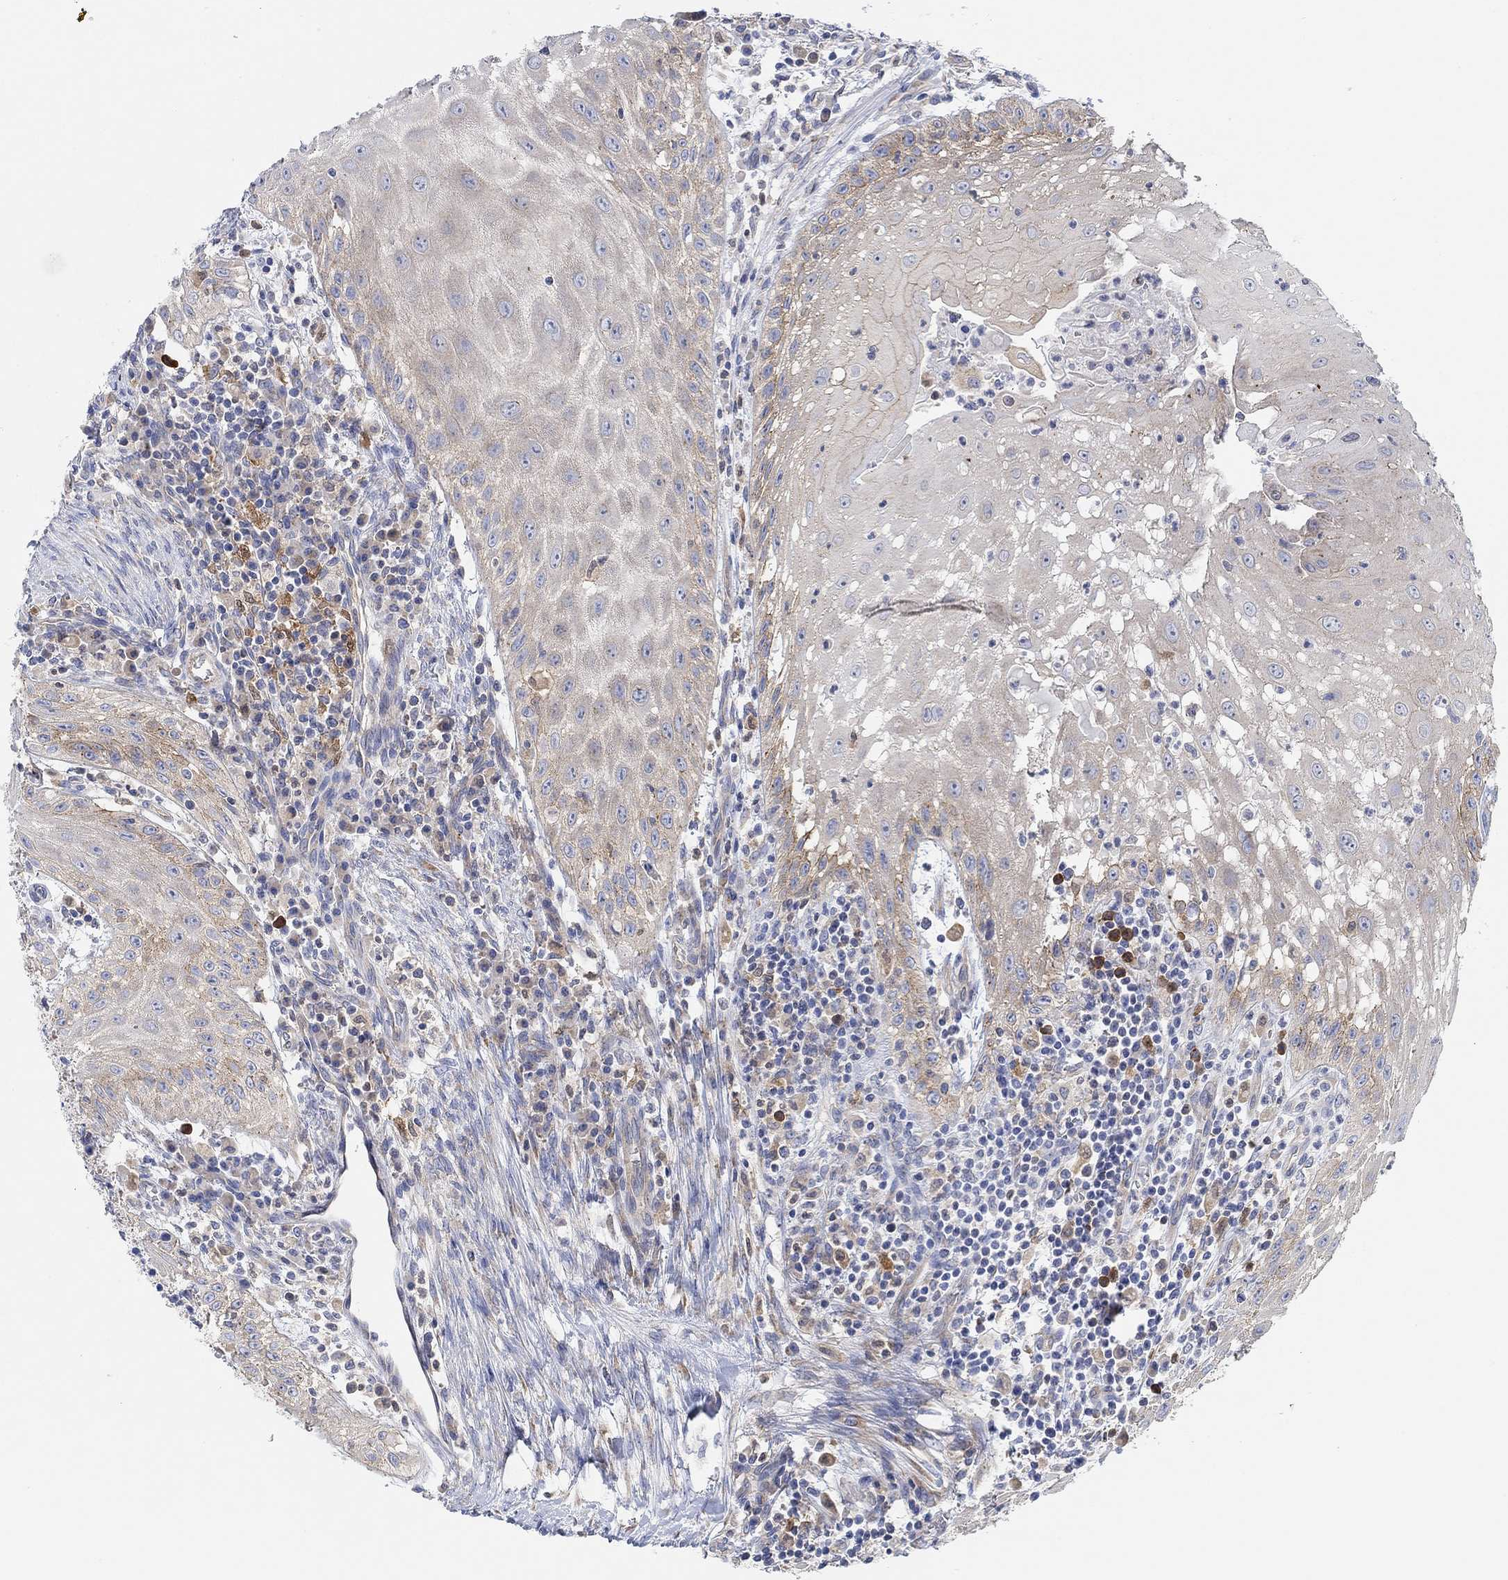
{"staining": {"intensity": "moderate", "quantity": "<25%", "location": "cytoplasmic/membranous"}, "tissue": "head and neck cancer", "cell_type": "Tumor cells", "image_type": "cancer", "snomed": [{"axis": "morphology", "description": "Squamous cell carcinoma, NOS"}, {"axis": "topography", "description": "Oral tissue"}, {"axis": "topography", "description": "Head-Neck"}], "caption": "A histopathology image of human head and neck squamous cell carcinoma stained for a protein exhibits moderate cytoplasmic/membranous brown staining in tumor cells.", "gene": "RGS1", "patient": {"sex": "male", "age": 58}}